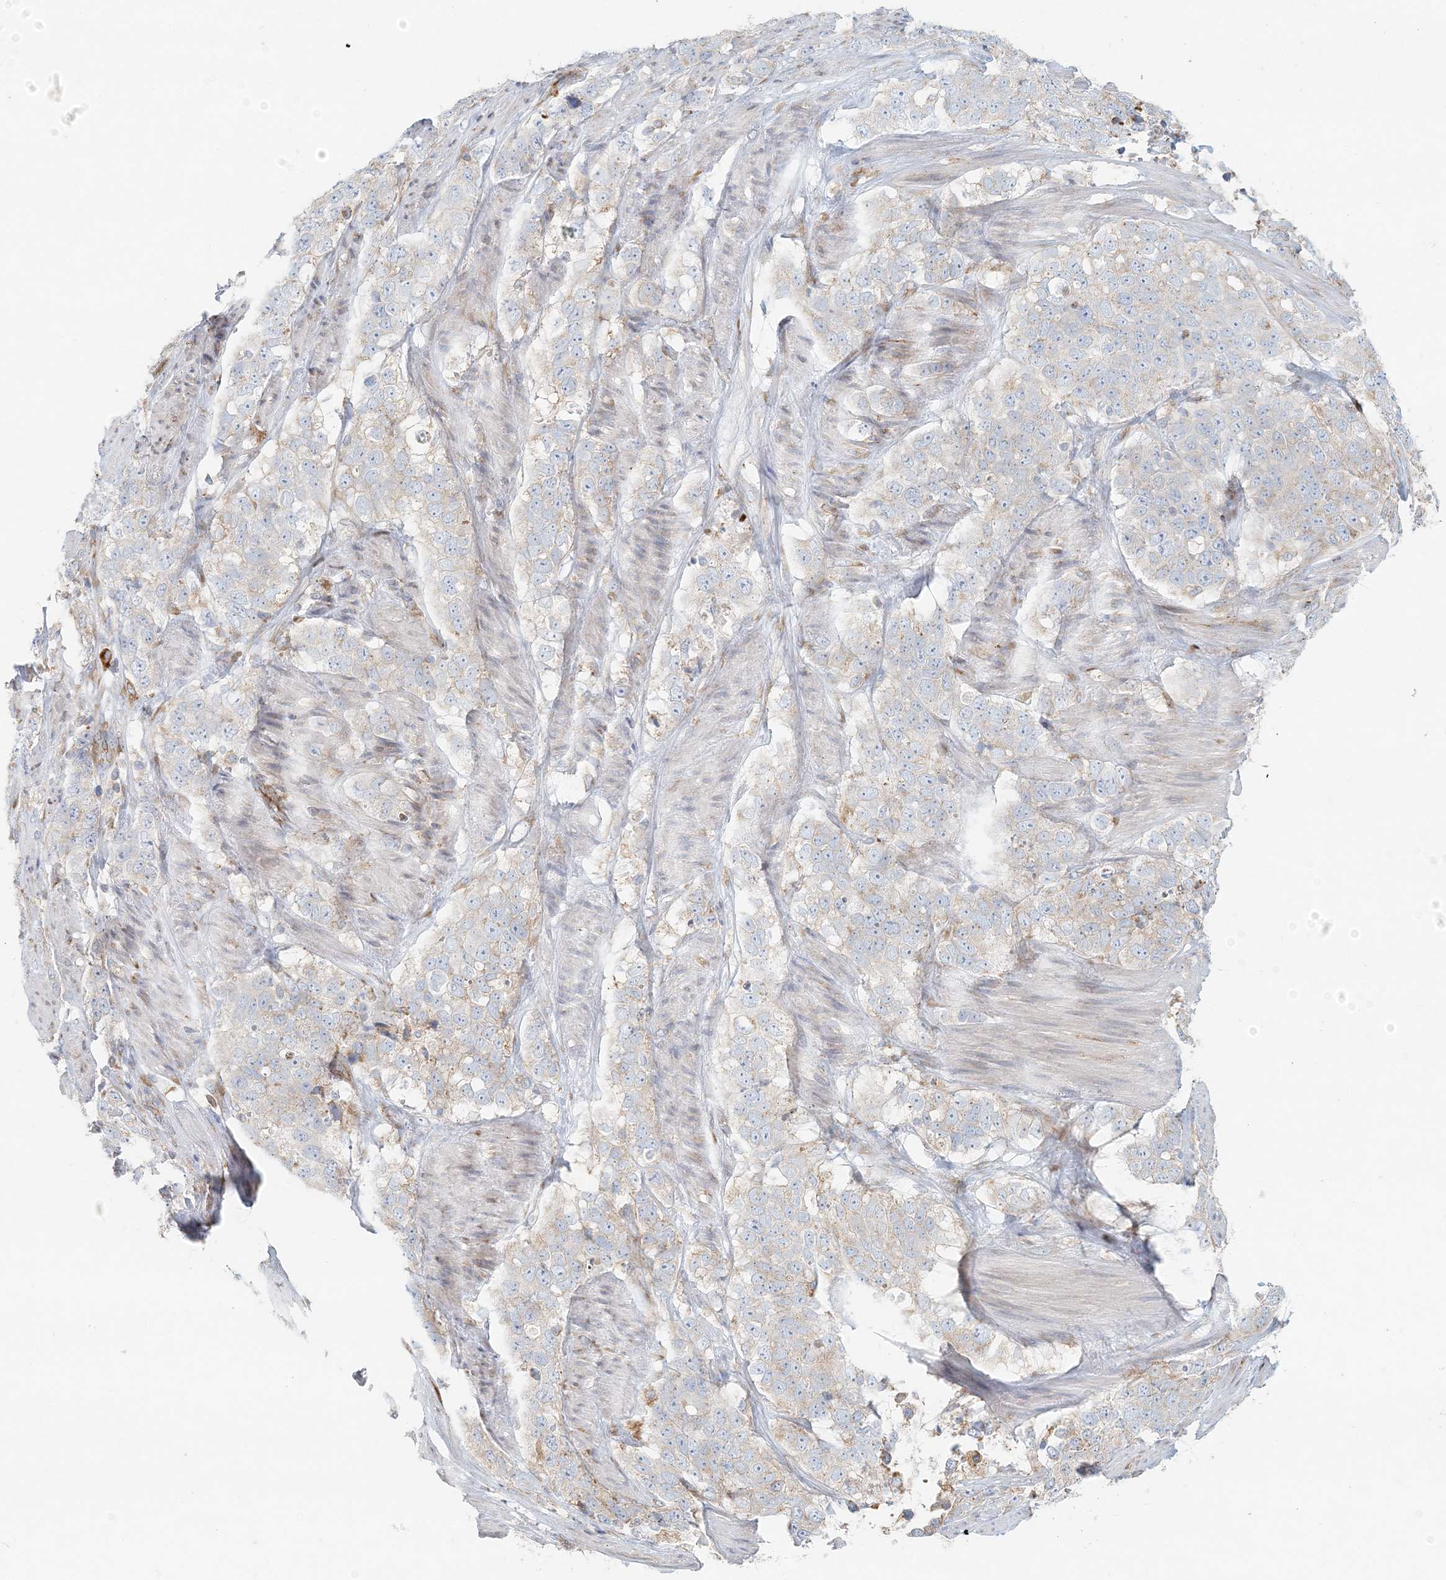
{"staining": {"intensity": "weak", "quantity": "<25%", "location": "cytoplasmic/membranous"}, "tissue": "stomach cancer", "cell_type": "Tumor cells", "image_type": "cancer", "snomed": [{"axis": "morphology", "description": "Adenocarcinoma, NOS"}, {"axis": "topography", "description": "Stomach"}], "caption": "The IHC histopathology image has no significant staining in tumor cells of stomach cancer tissue.", "gene": "STK11IP", "patient": {"sex": "male", "age": 48}}